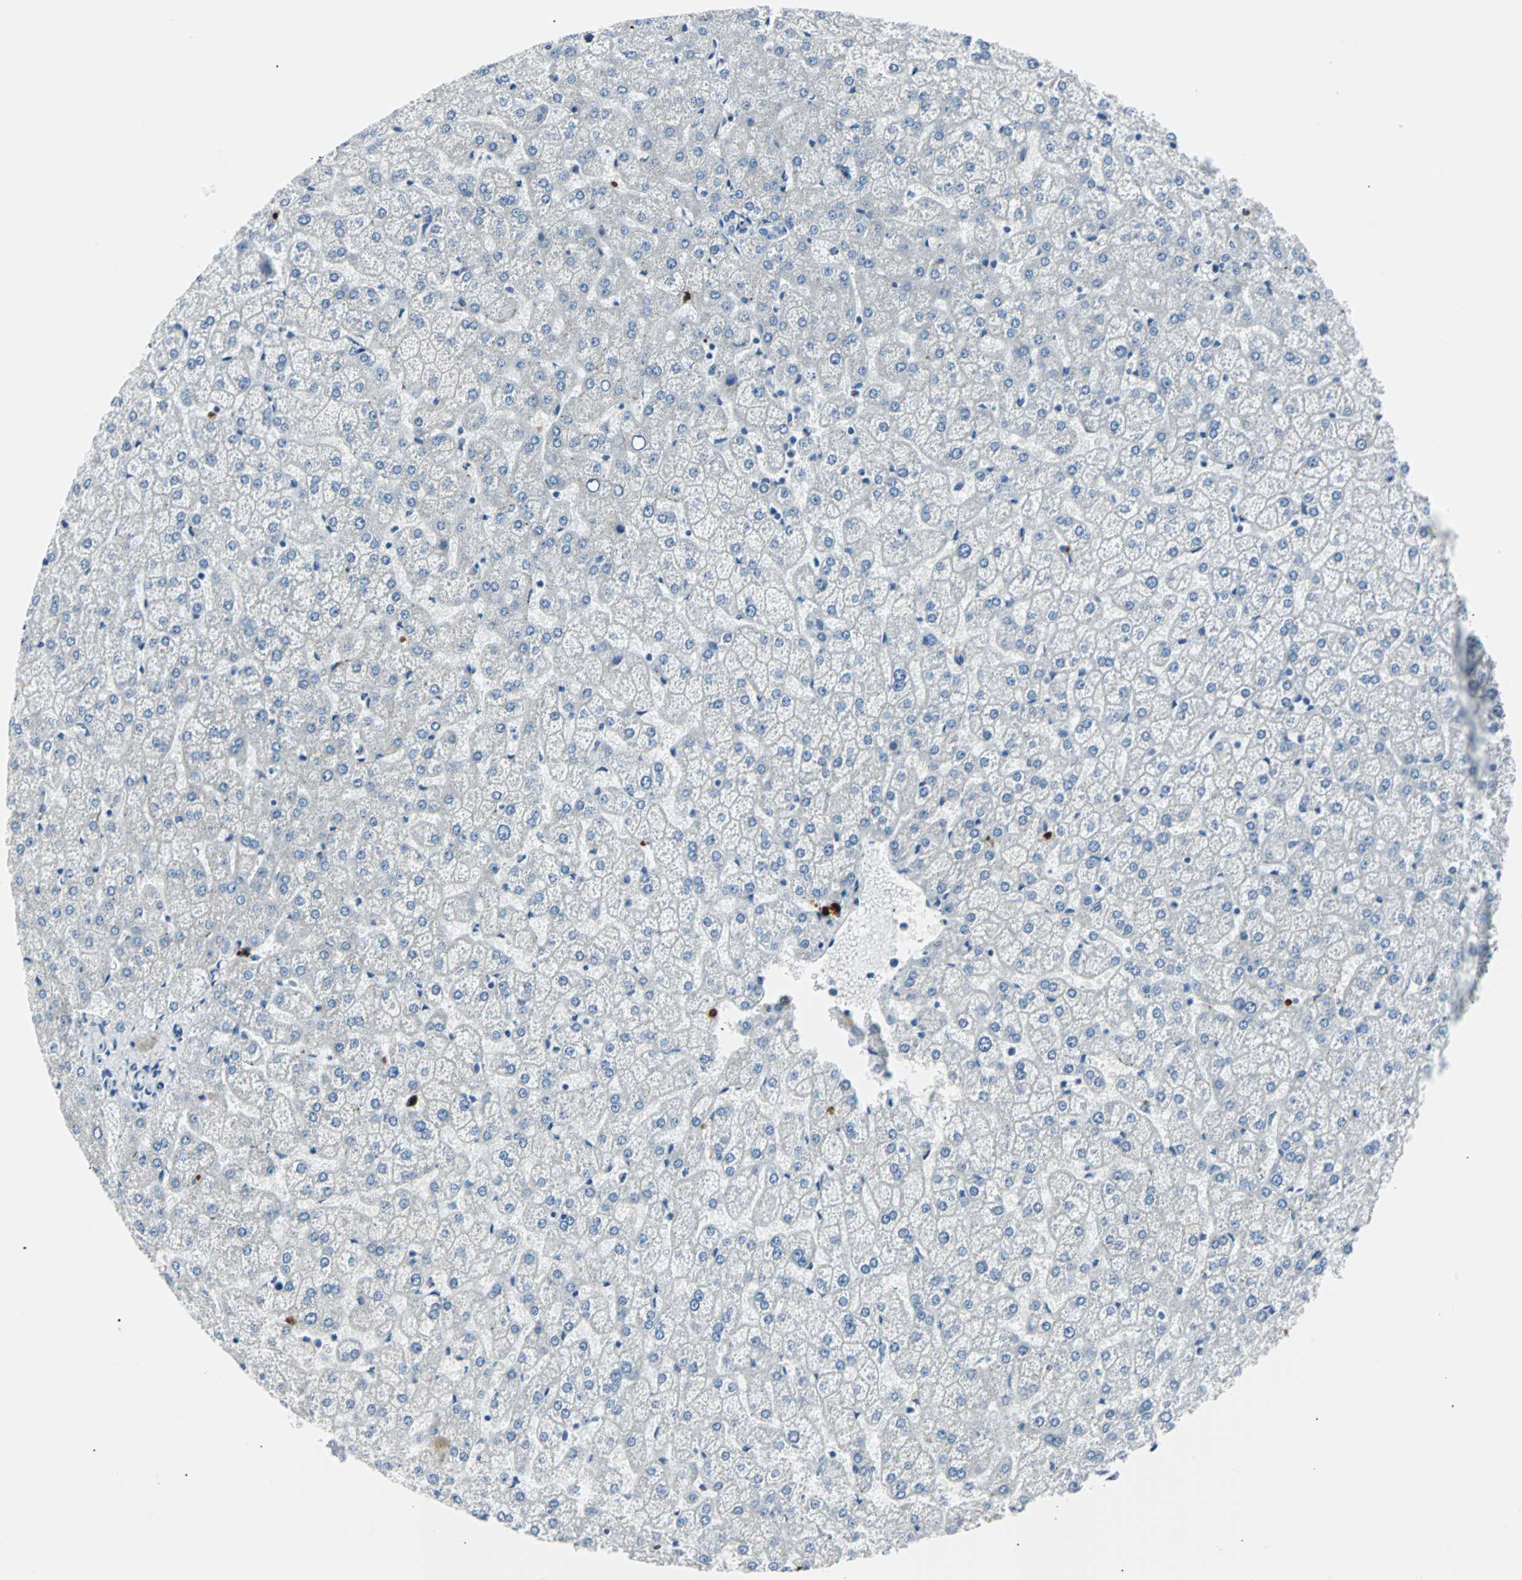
{"staining": {"intensity": "negative", "quantity": "none", "location": "none"}, "tissue": "liver", "cell_type": "Cholangiocytes", "image_type": "normal", "snomed": [{"axis": "morphology", "description": "Normal tissue, NOS"}, {"axis": "topography", "description": "Liver"}], "caption": "This is an IHC photomicrograph of unremarkable liver. There is no expression in cholangiocytes.", "gene": "RASA1", "patient": {"sex": "female", "age": 32}}